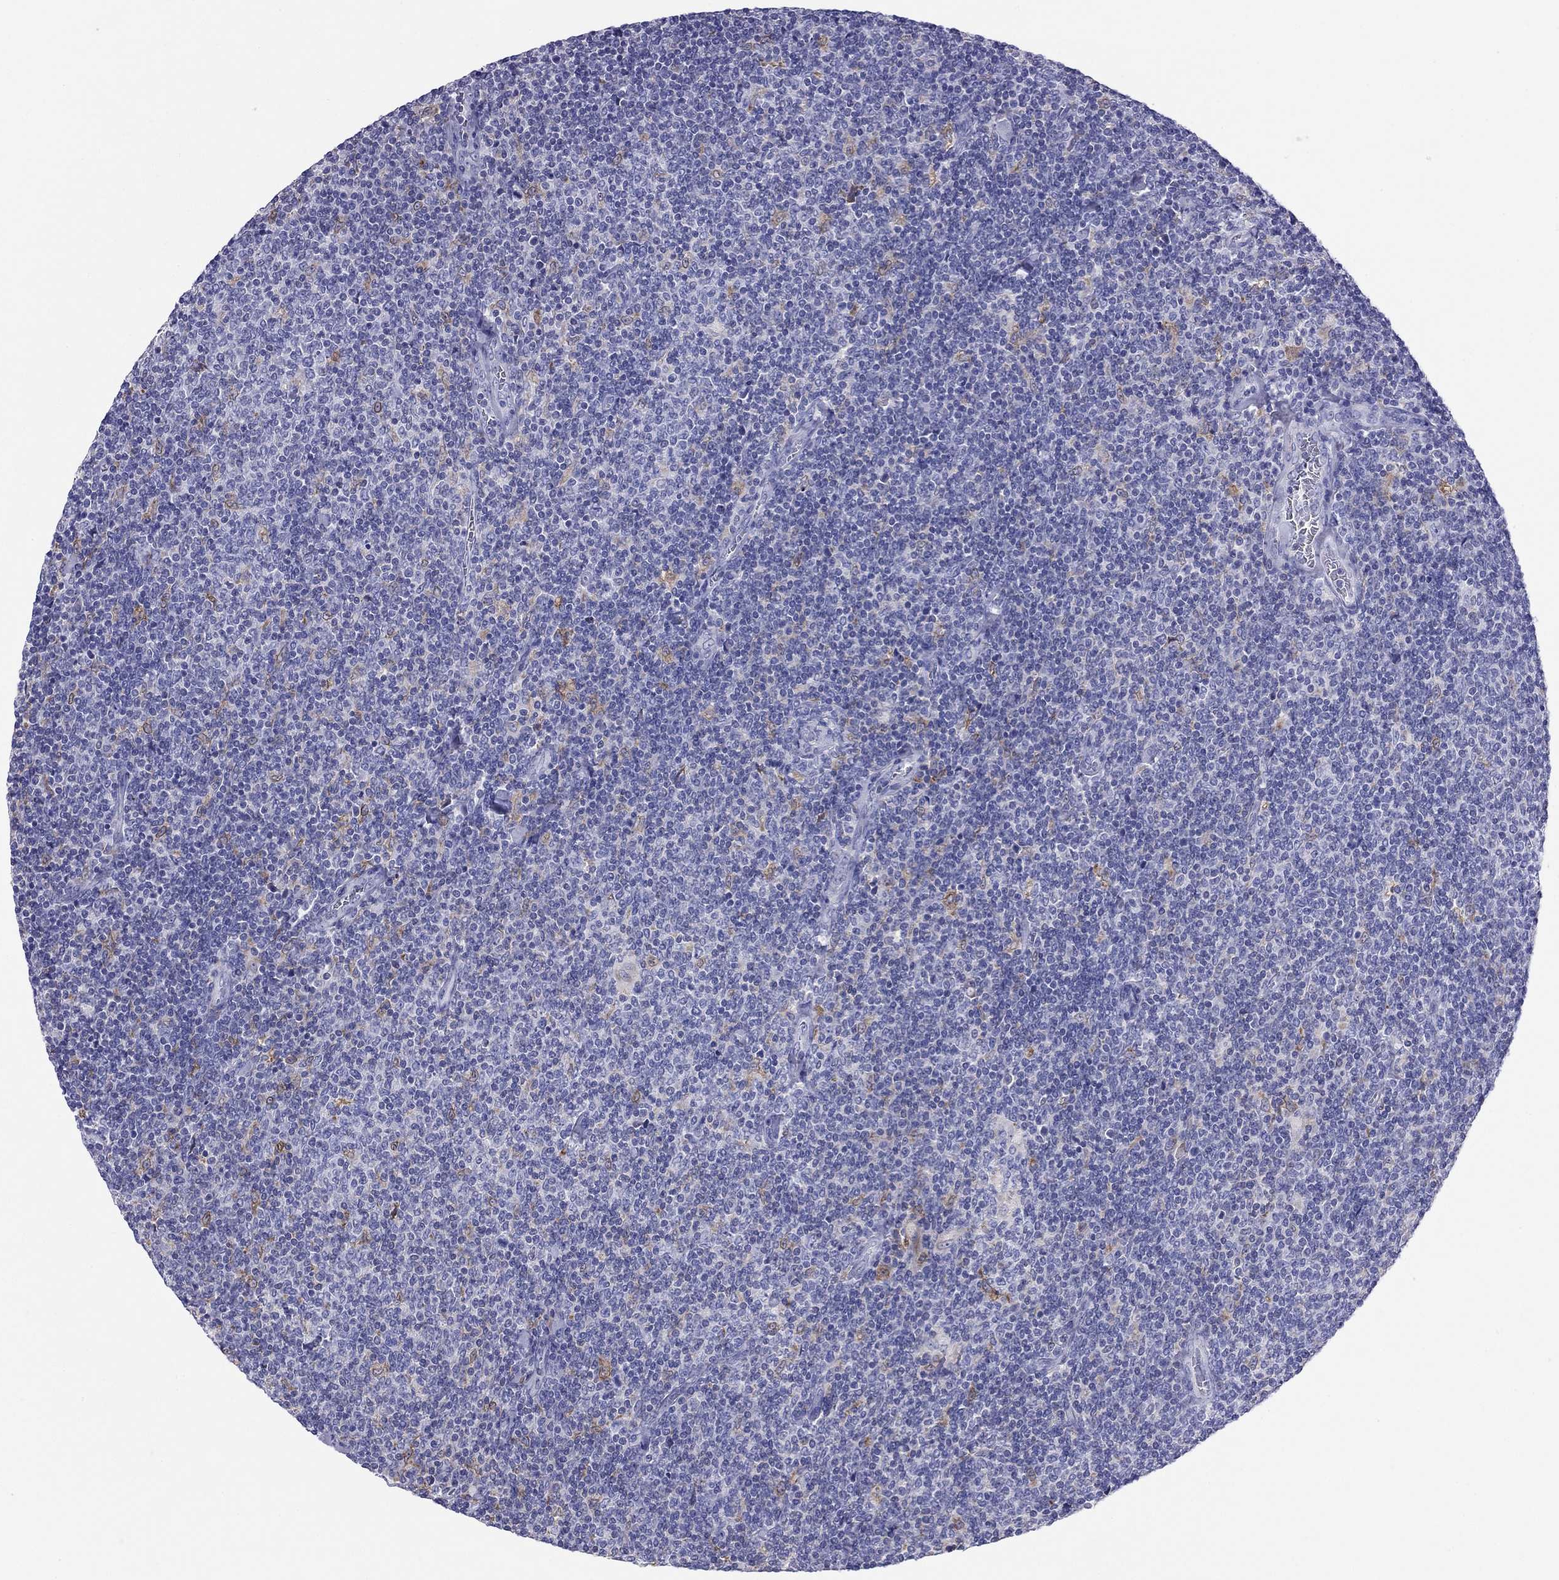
{"staining": {"intensity": "negative", "quantity": "none", "location": "none"}, "tissue": "lymphoma", "cell_type": "Tumor cells", "image_type": "cancer", "snomed": [{"axis": "morphology", "description": "Malignant lymphoma, non-Hodgkin's type, Low grade"}, {"axis": "topography", "description": "Lymph node"}], "caption": "Tumor cells are negative for protein expression in human lymphoma.", "gene": "SLC46A2", "patient": {"sex": "male", "age": 52}}